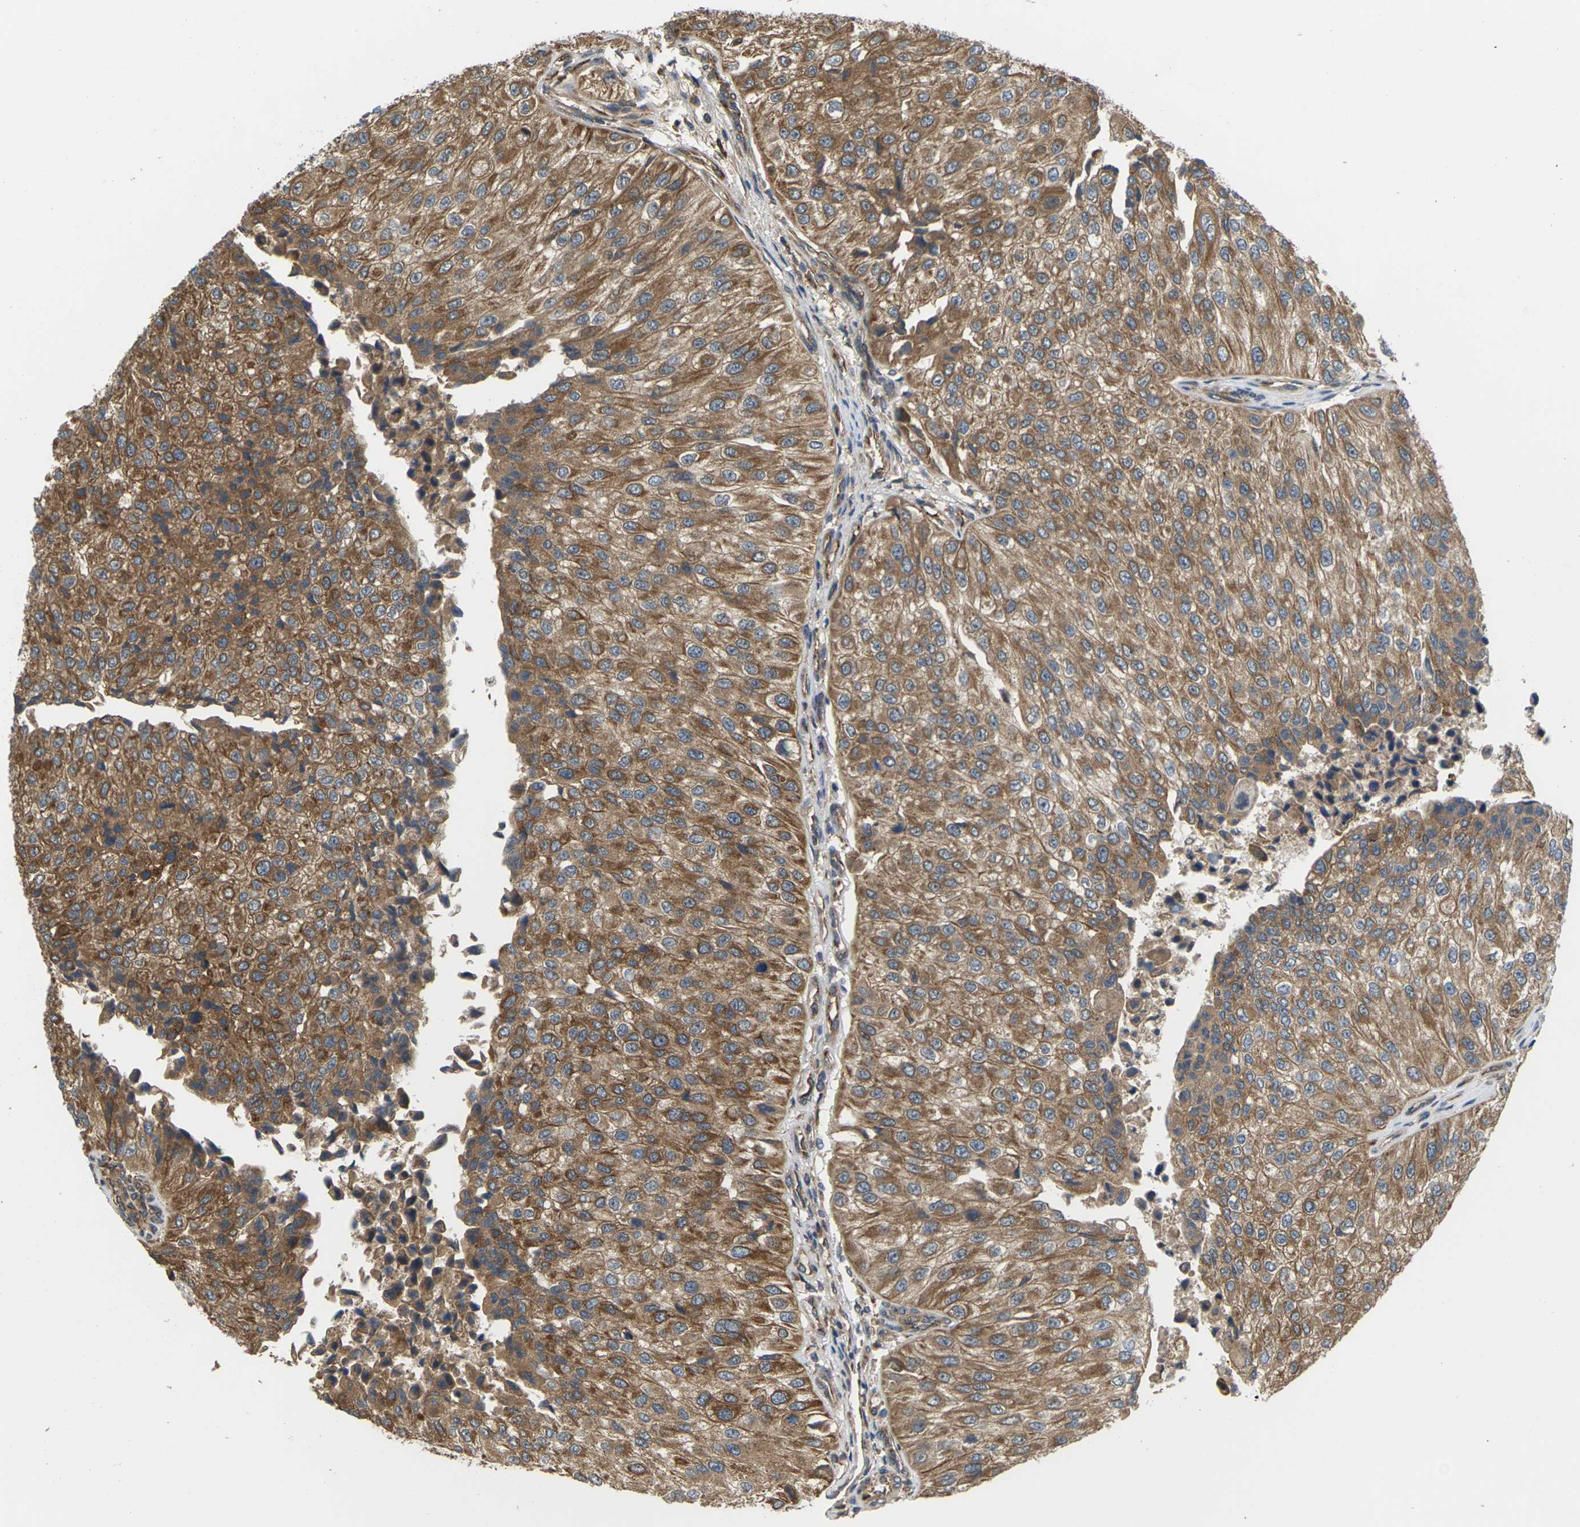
{"staining": {"intensity": "moderate", "quantity": ">75%", "location": "cytoplasmic/membranous"}, "tissue": "urothelial cancer", "cell_type": "Tumor cells", "image_type": "cancer", "snomed": [{"axis": "morphology", "description": "Urothelial carcinoma, High grade"}, {"axis": "topography", "description": "Kidney"}, {"axis": "topography", "description": "Urinary bladder"}], "caption": "Human high-grade urothelial carcinoma stained with a protein marker shows moderate staining in tumor cells.", "gene": "NRAS", "patient": {"sex": "male", "age": 77}}